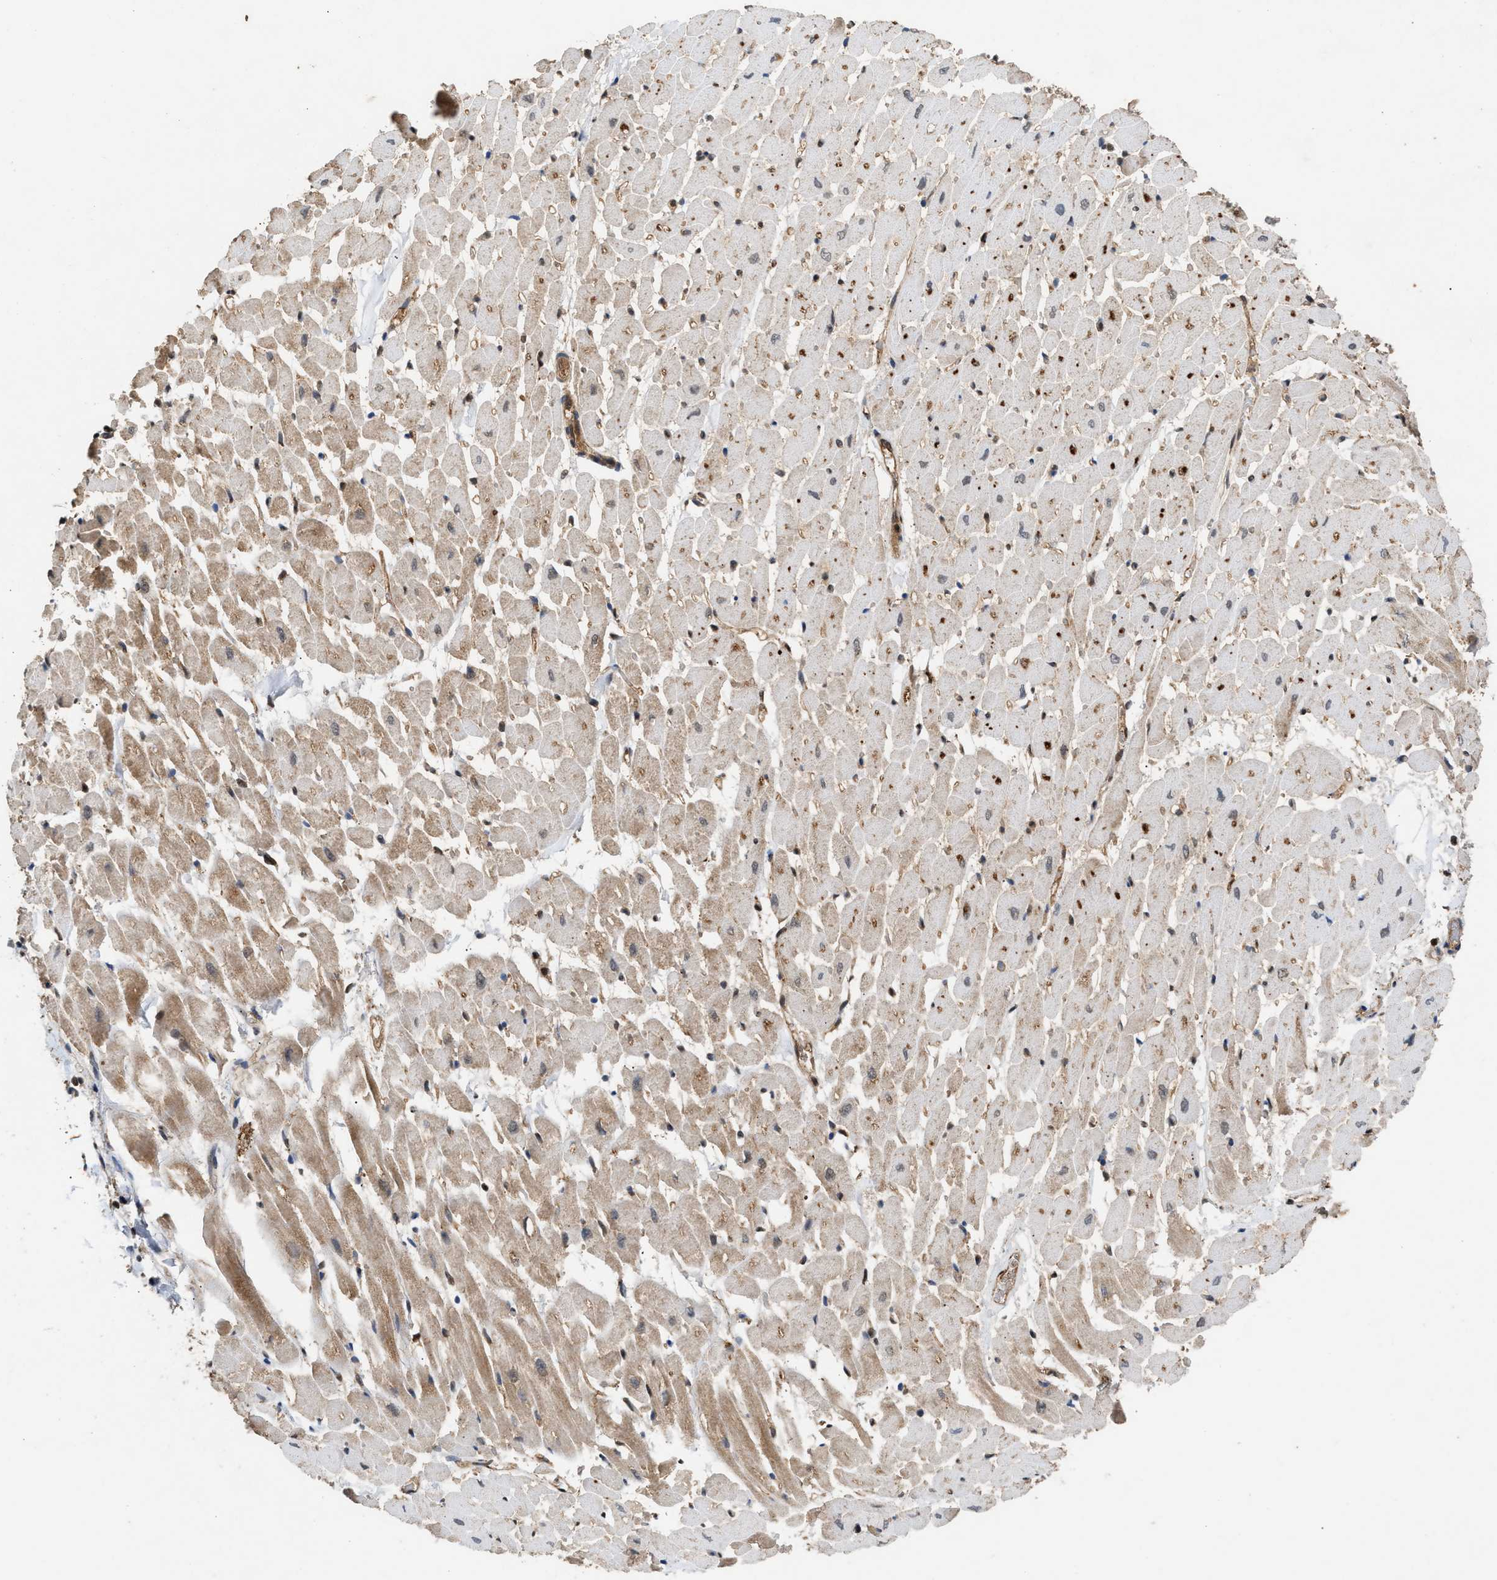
{"staining": {"intensity": "moderate", "quantity": ">75%", "location": "cytoplasmic/membranous"}, "tissue": "heart muscle", "cell_type": "Cardiomyocytes", "image_type": "normal", "snomed": [{"axis": "morphology", "description": "Normal tissue, NOS"}, {"axis": "topography", "description": "Heart"}], "caption": "Immunohistochemical staining of unremarkable human heart muscle shows medium levels of moderate cytoplasmic/membranous expression in about >75% of cardiomyocytes.", "gene": "RUSC2", "patient": {"sex": "male", "age": 45}}